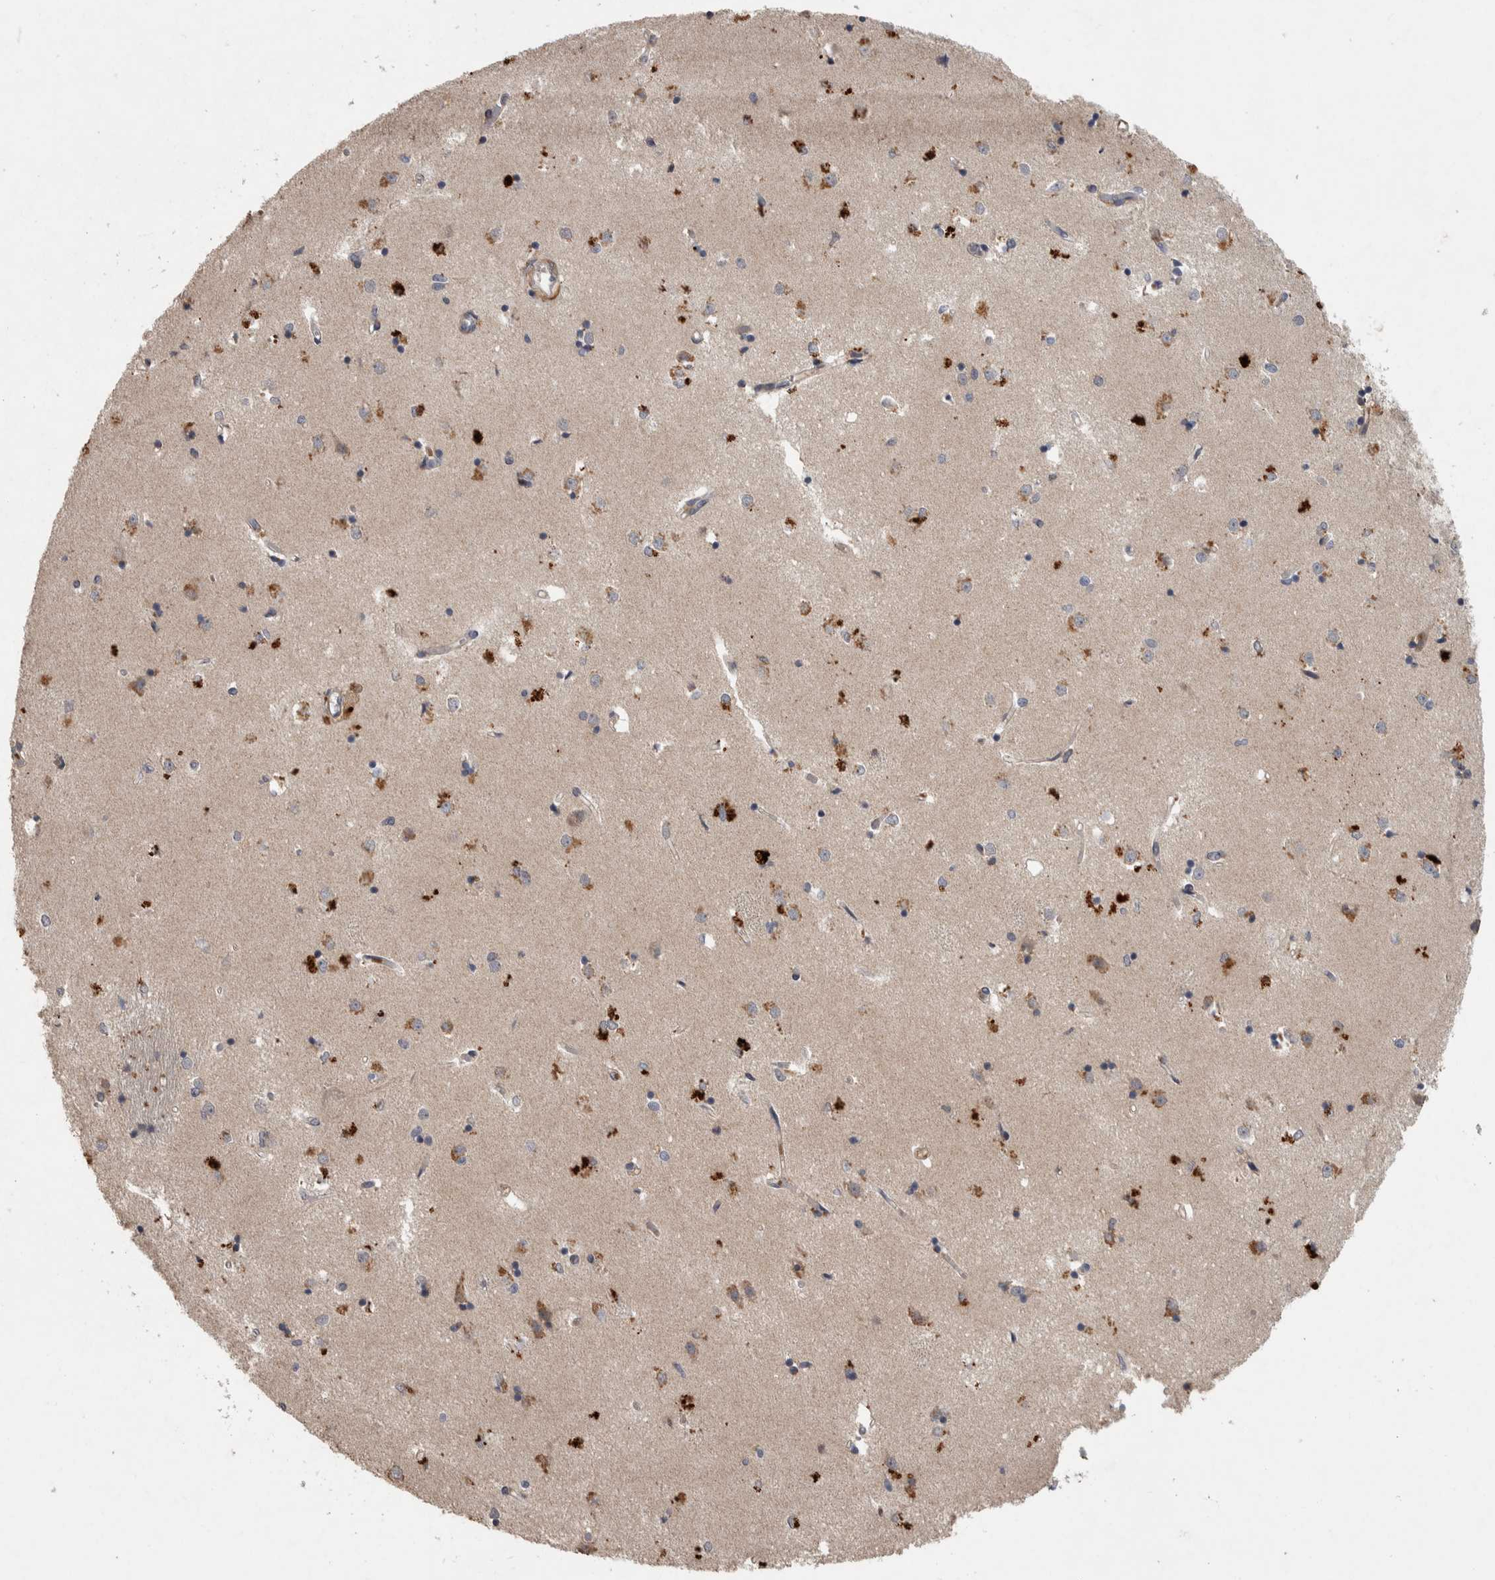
{"staining": {"intensity": "moderate", "quantity": "<25%", "location": "cytoplasmic/membranous"}, "tissue": "caudate", "cell_type": "Glial cells", "image_type": "normal", "snomed": [{"axis": "morphology", "description": "Normal tissue, NOS"}, {"axis": "topography", "description": "Lateral ventricle wall"}], "caption": "Protein analysis of benign caudate exhibits moderate cytoplasmic/membranous staining in approximately <25% of glial cells.", "gene": "CHRM3", "patient": {"sex": "male", "age": 45}}